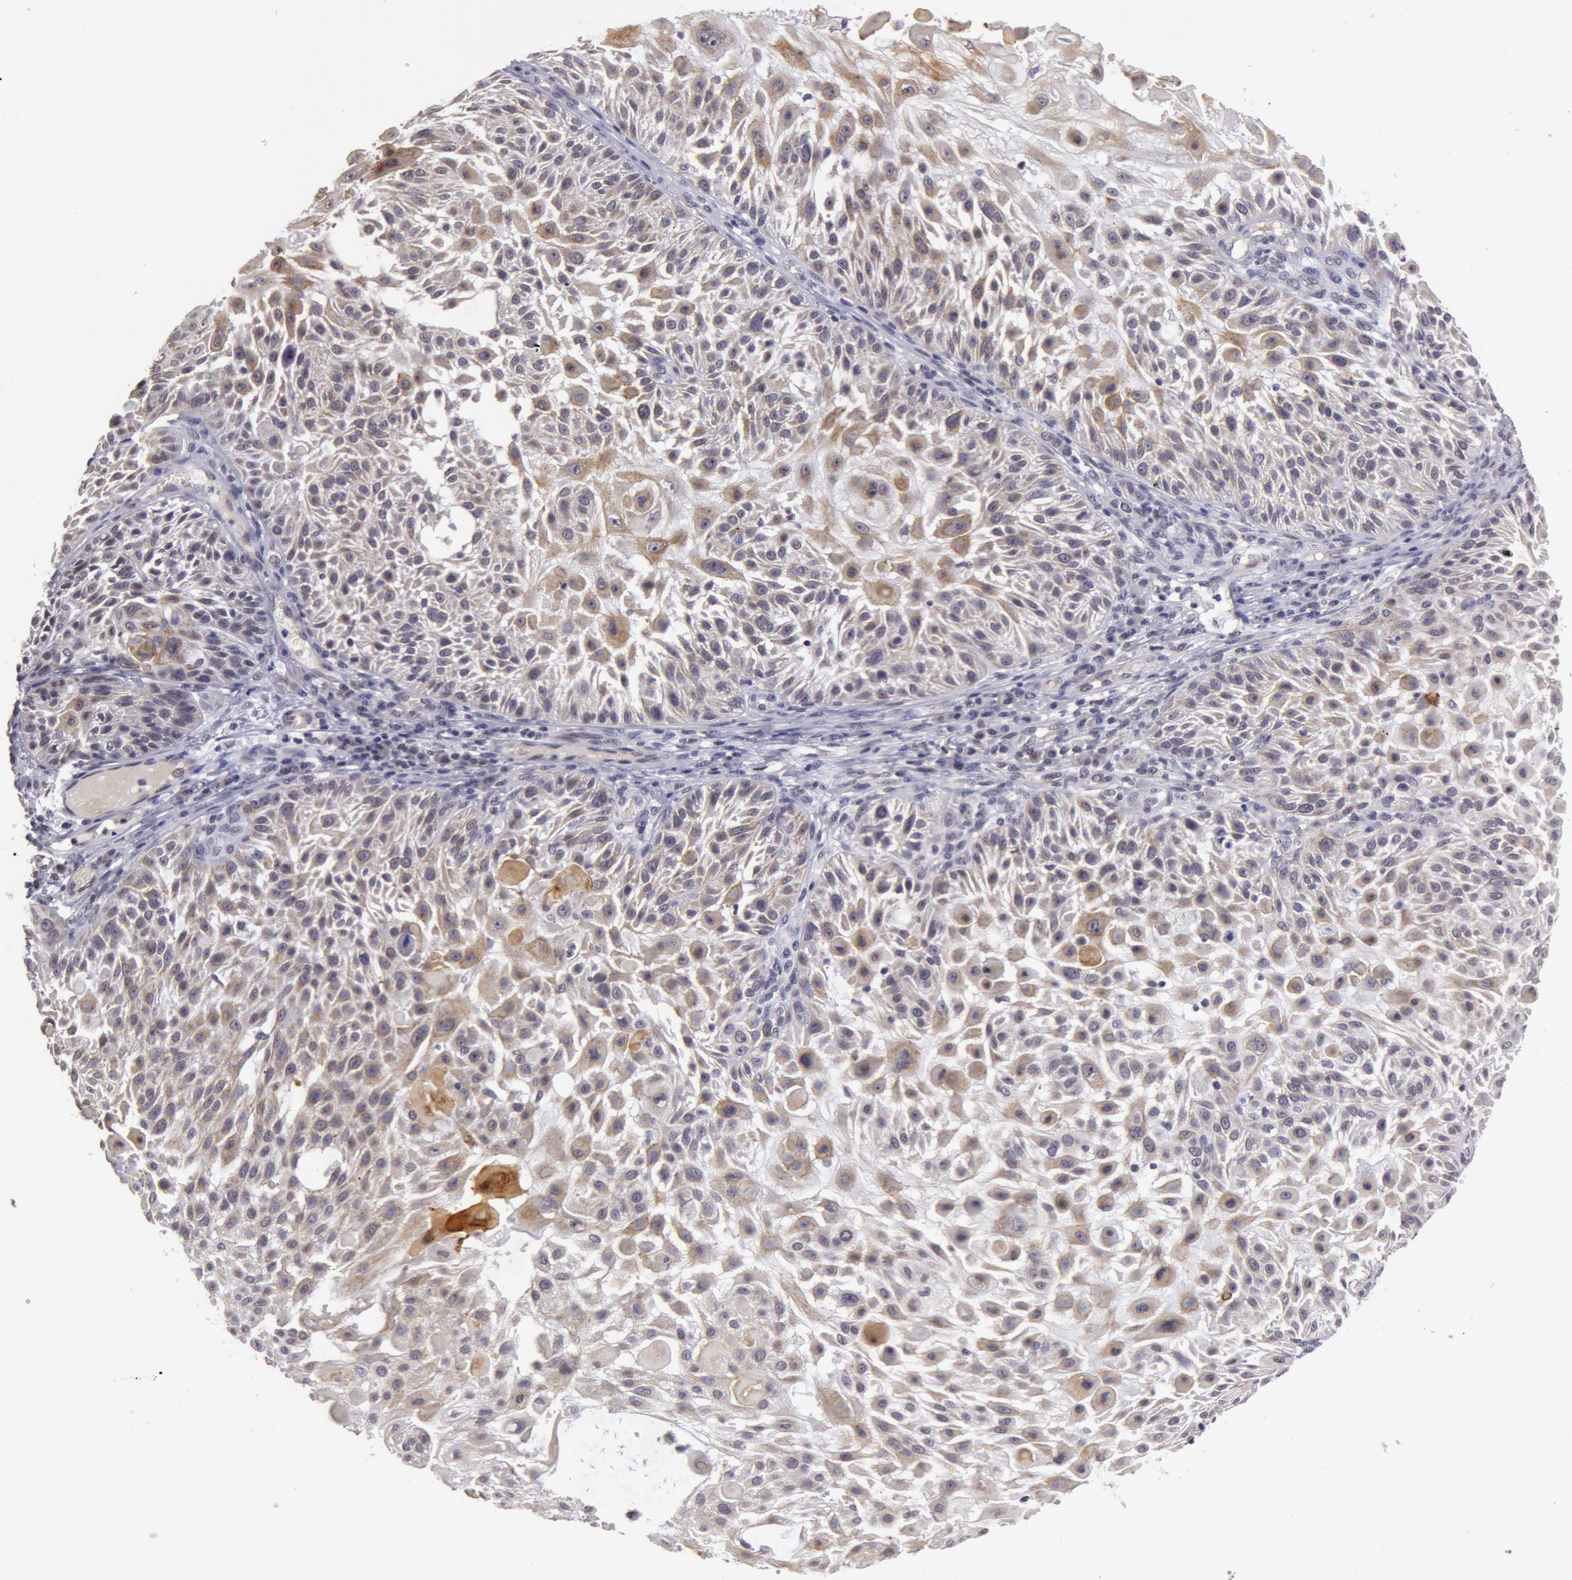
{"staining": {"intensity": "moderate", "quantity": "25%-75%", "location": "cytoplasmic/membranous"}, "tissue": "skin cancer", "cell_type": "Tumor cells", "image_type": "cancer", "snomed": [{"axis": "morphology", "description": "Squamous cell carcinoma, NOS"}, {"axis": "topography", "description": "Skin"}], "caption": "Skin squamous cell carcinoma was stained to show a protein in brown. There is medium levels of moderate cytoplasmic/membranous positivity in about 25%-75% of tumor cells.", "gene": "VRTN", "patient": {"sex": "female", "age": 89}}